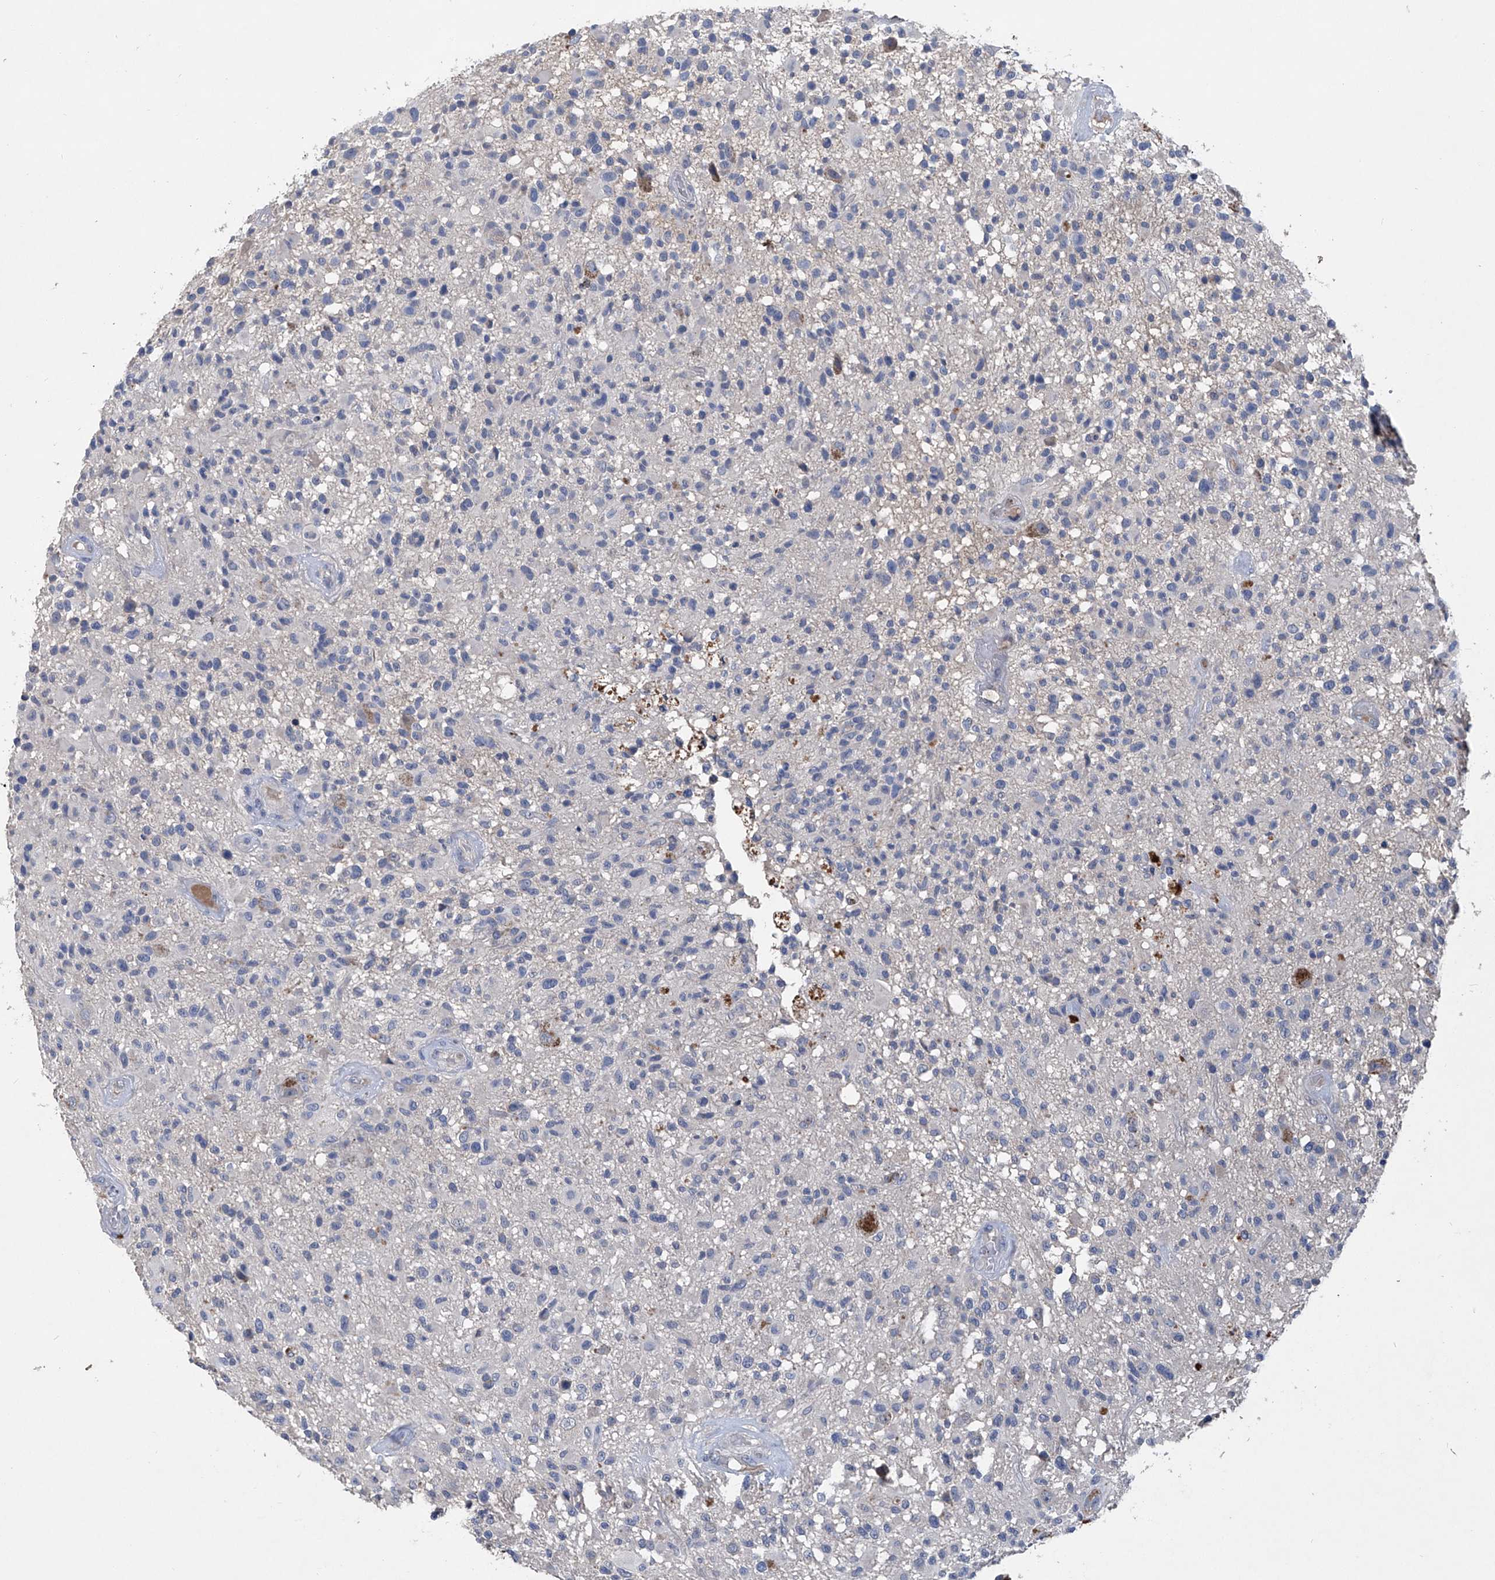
{"staining": {"intensity": "negative", "quantity": "none", "location": "none"}, "tissue": "glioma", "cell_type": "Tumor cells", "image_type": "cancer", "snomed": [{"axis": "morphology", "description": "Glioma, malignant, High grade"}, {"axis": "morphology", "description": "Glioblastoma, NOS"}, {"axis": "topography", "description": "Brain"}], "caption": "A histopathology image of human glioma is negative for staining in tumor cells.", "gene": "PCSK5", "patient": {"sex": "male", "age": 60}}